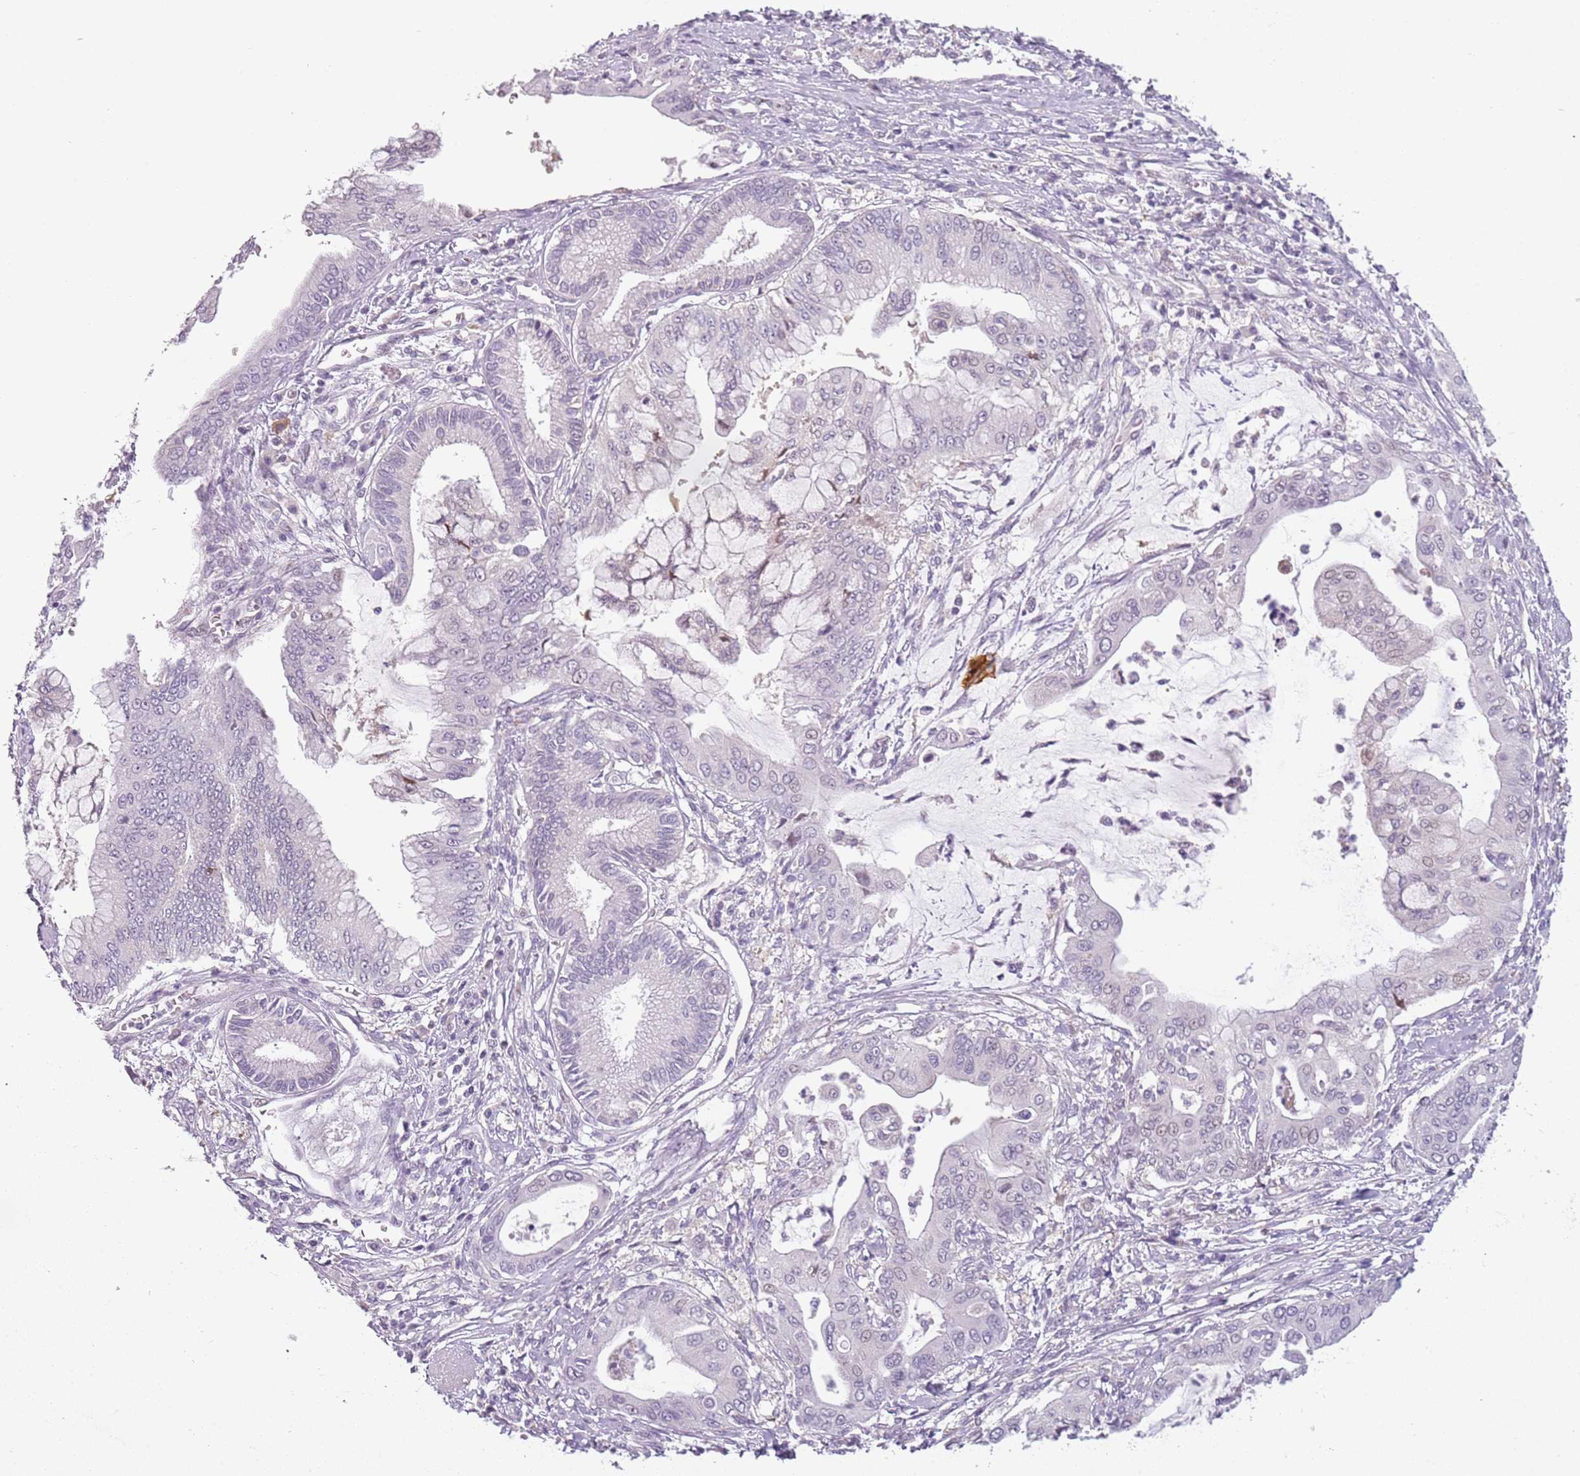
{"staining": {"intensity": "negative", "quantity": "none", "location": "none"}, "tissue": "pancreatic cancer", "cell_type": "Tumor cells", "image_type": "cancer", "snomed": [{"axis": "morphology", "description": "Adenocarcinoma, NOS"}, {"axis": "topography", "description": "Pancreas"}], "caption": "High magnification brightfield microscopy of pancreatic cancer stained with DAB (brown) and counterstained with hematoxylin (blue): tumor cells show no significant staining.", "gene": "DEFB116", "patient": {"sex": "male", "age": 46}}